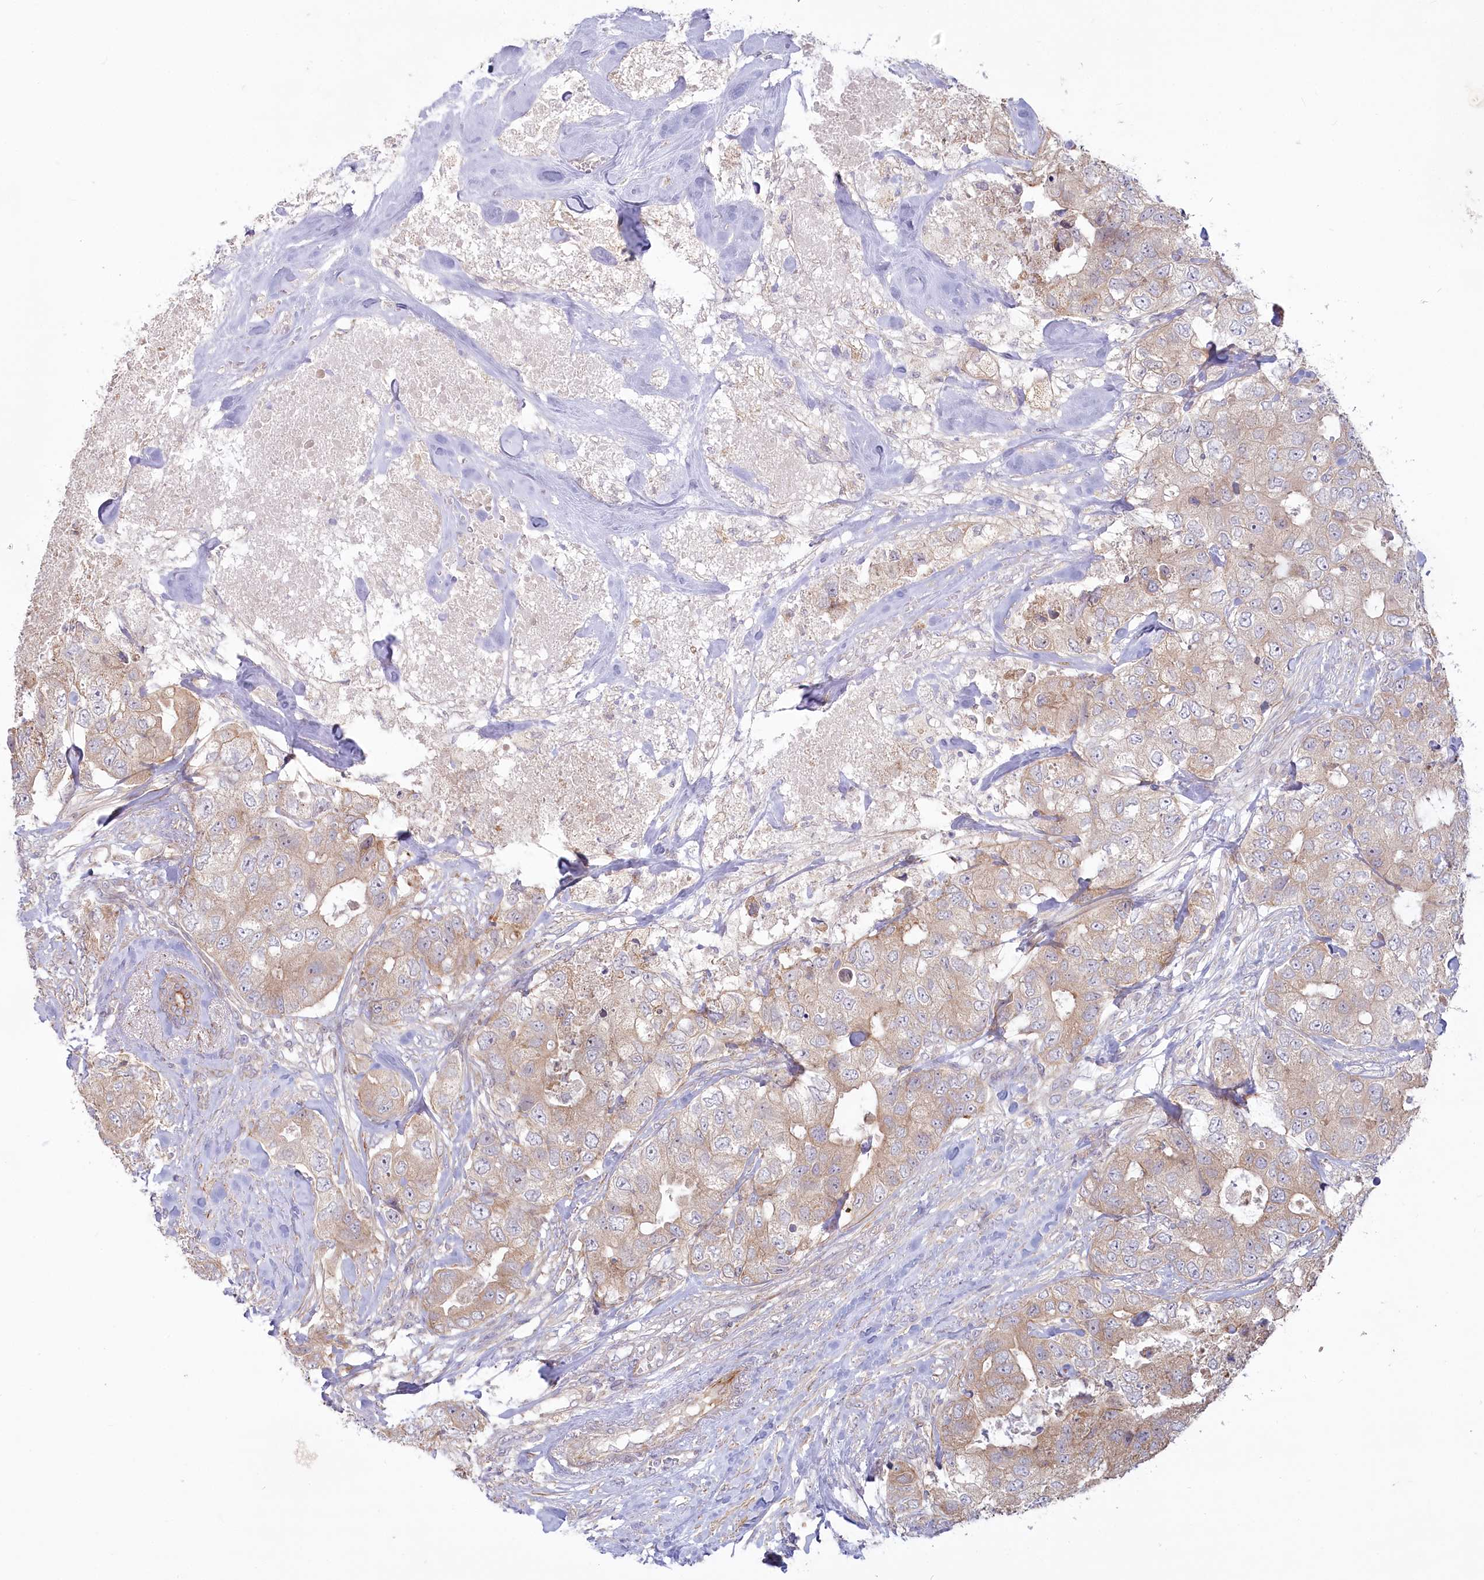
{"staining": {"intensity": "moderate", "quantity": "25%-75%", "location": "cytoplasmic/membranous"}, "tissue": "breast cancer", "cell_type": "Tumor cells", "image_type": "cancer", "snomed": [{"axis": "morphology", "description": "Duct carcinoma"}, {"axis": "topography", "description": "Breast"}], "caption": "This photomicrograph displays immunohistochemistry (IHC) staining of human breast cancer (intraductal carcinoma), with medium moderate cytoplasmic/membranous expression in approximately 25%-75% of tumor cells.", "gene": "MTG1", "patient": {"sex": "female", "age": 62}}